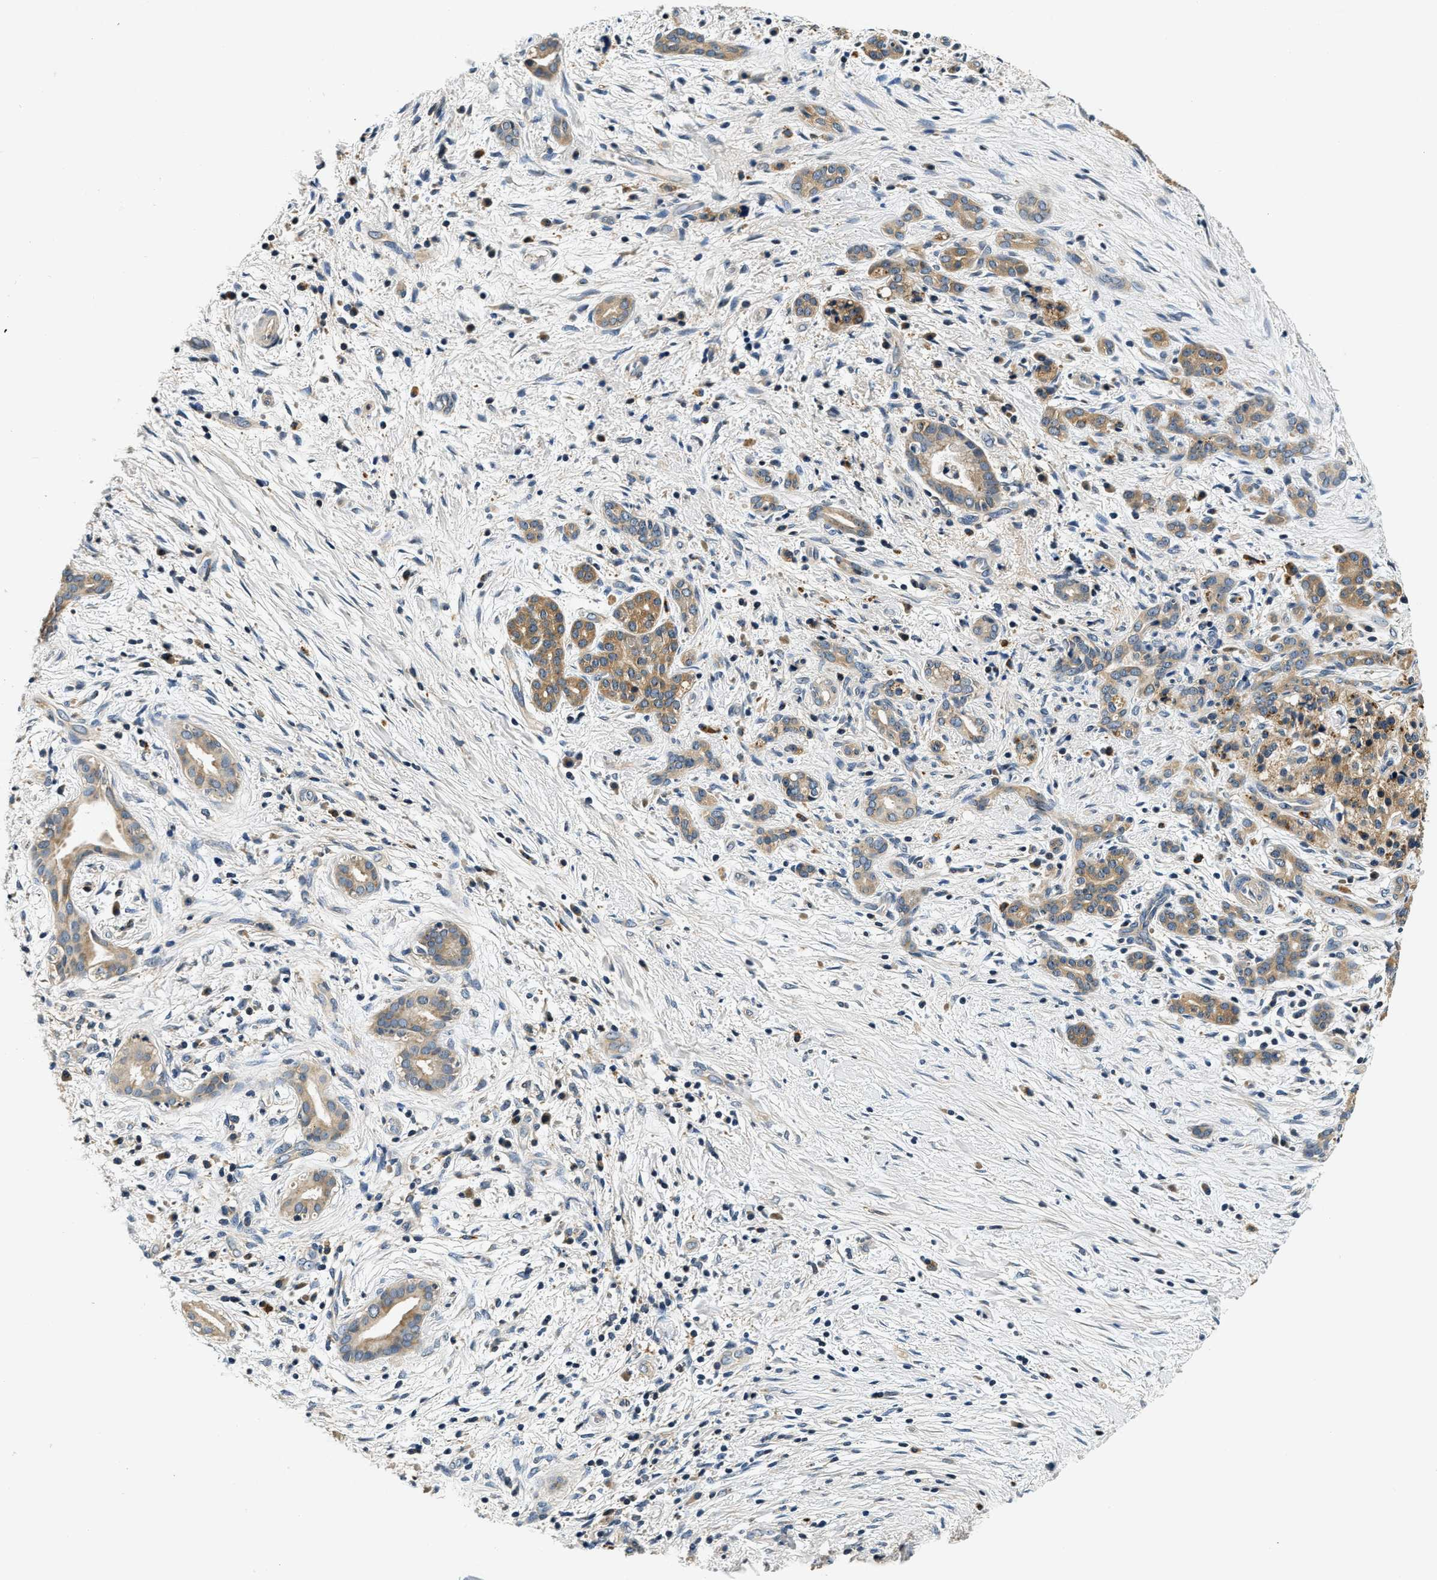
{"staining": {"intensity": "moderate", "quantity": ">75%", "location": "cytoplasmic/membranous"}, "tissue": "pancreatic cancer", "cell_type": "Tumor cells", "image_type": "cancer", "snomed": [{"axis": "morphology", "description": "Adenocarcinoma, NOS"}, {"axis": "topography", "description": "Pancreas"}], "caption": "This is an image of immunohistochemistry (IHC) staining of pancreatic adenocarcinoma, which shows moderate positivity in the cytoplasmic/membranous of tumor cells.", "gene": "RESF1", "patient": {"sex": "female", "age": 70}}